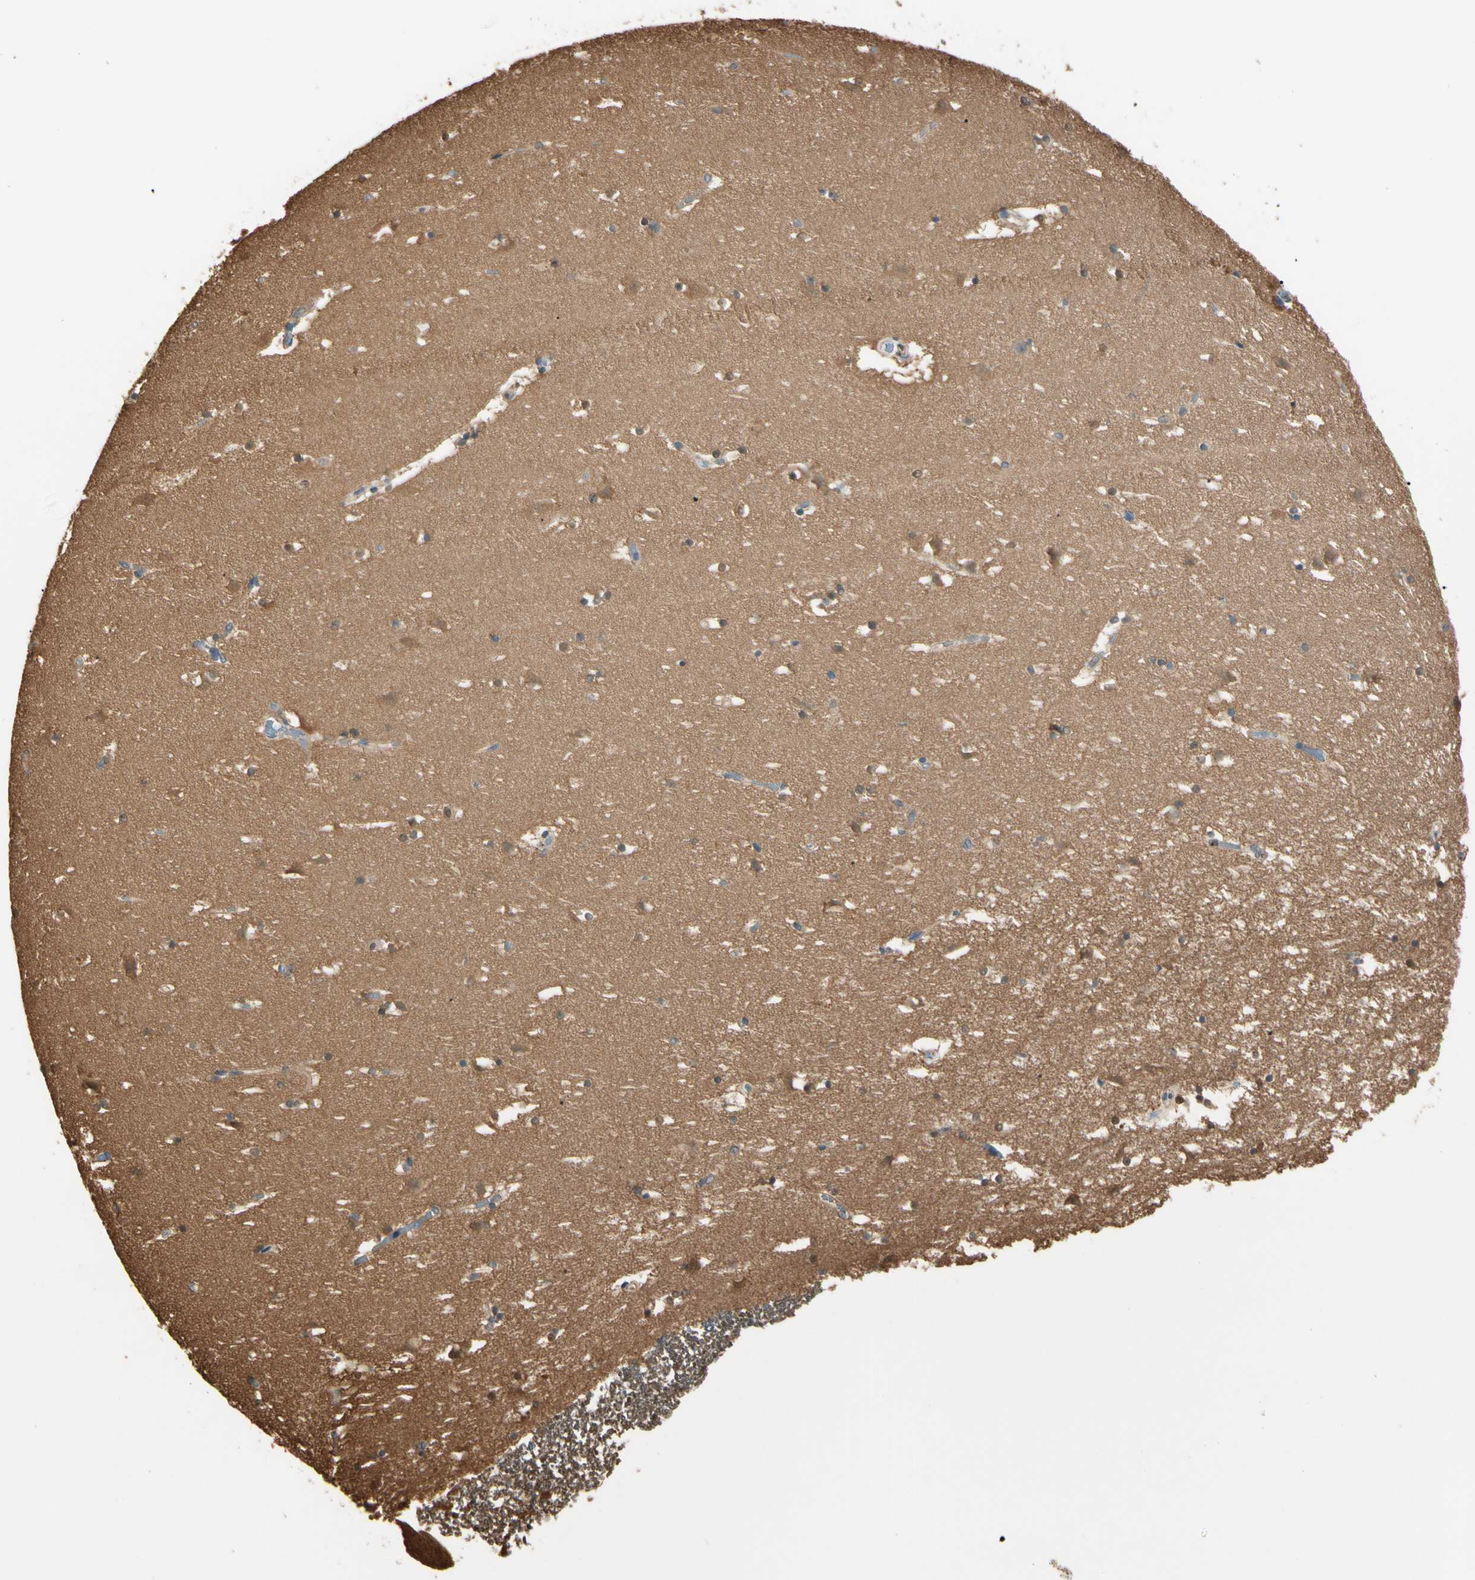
{"staining": {"intensity": "moderate", "quantity": ">75%", "location": "cytoplasmic/membranous,nuclear"}, "tissue": "caudate", "cell_type": "Glial cells", "image_type": "normal", "snomed": [{"axis": "morphology", "description": "Normal tissue, NOS"}, {"axis": "topography", "description": "Lateral ventricle wall"}], "caption": "An image of human caudate stained for a protein demonstrates moderate cytoplasmic/membranous,nuclear brown staining in glial cells.", "gene": "PNCK", "patient": {"sex": "male", "age": 45}}